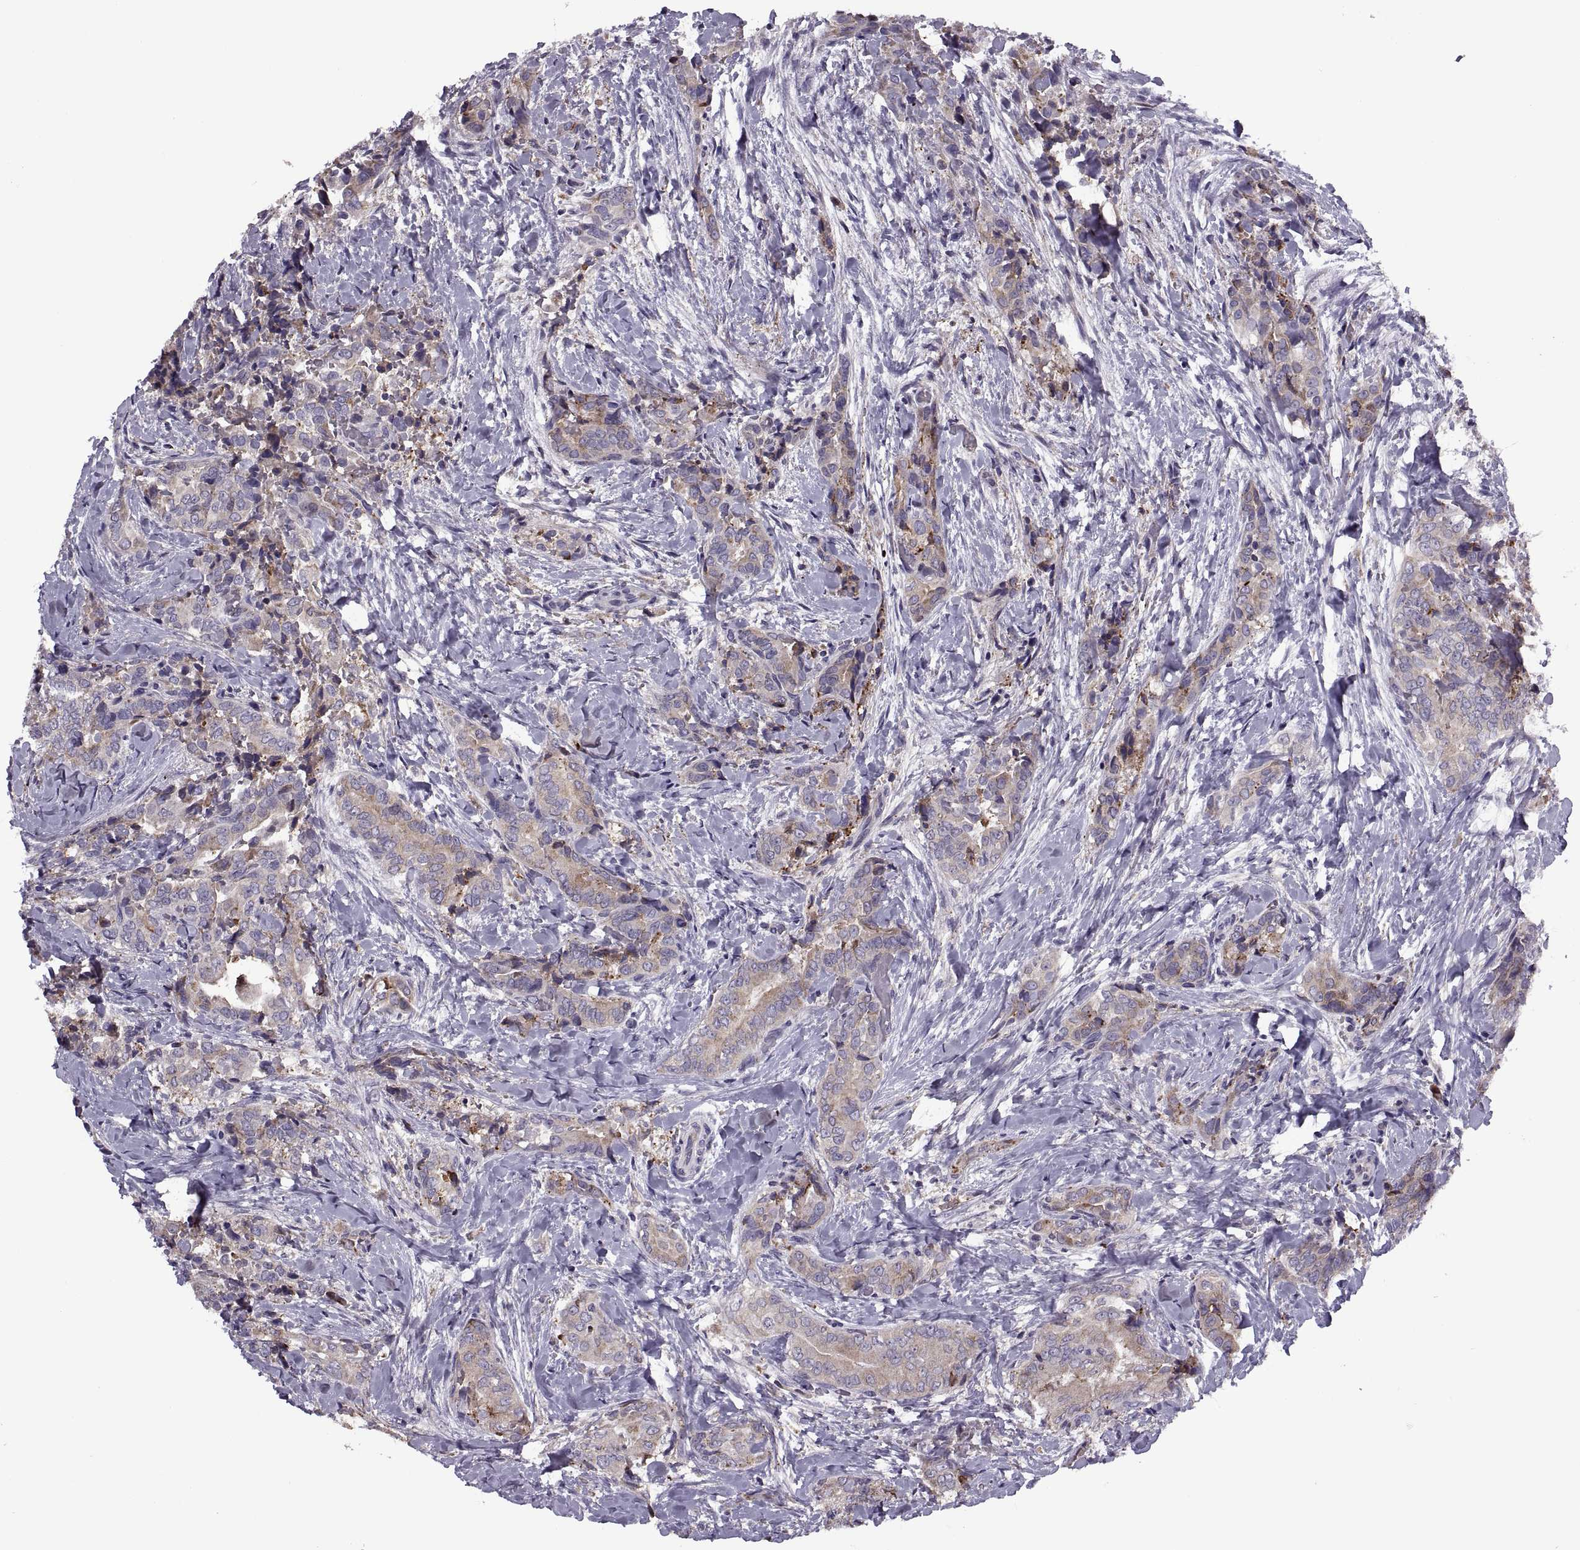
{"staining": {"intensity": "weak", "quantity": "25%-75%", "location": "cytoplasmic/membranous"}, "tissue": "thyroid cancer", "cell_type": "Tumor cells", "image_type": "cancer", "snomed": [{"axis": "morphology", "description": "Papillary adenocarcinoma, NOS"}, {"axis": "topography", "description": "Thyroid gland"}], "caption": "Immunohistochemical staining of thyroid cancer (papillary adenocarcinoma) exhibits low levels of weak cytoplasmic/membranous expression in approximately 25%-75% of tumor cells. The staining was performed using DAB, with brown indicating positive protein expression. Nuclei are stained blue with hematoxylin.", "gene": "LETM2", "patient": {"sex": "male", "age": 61}}